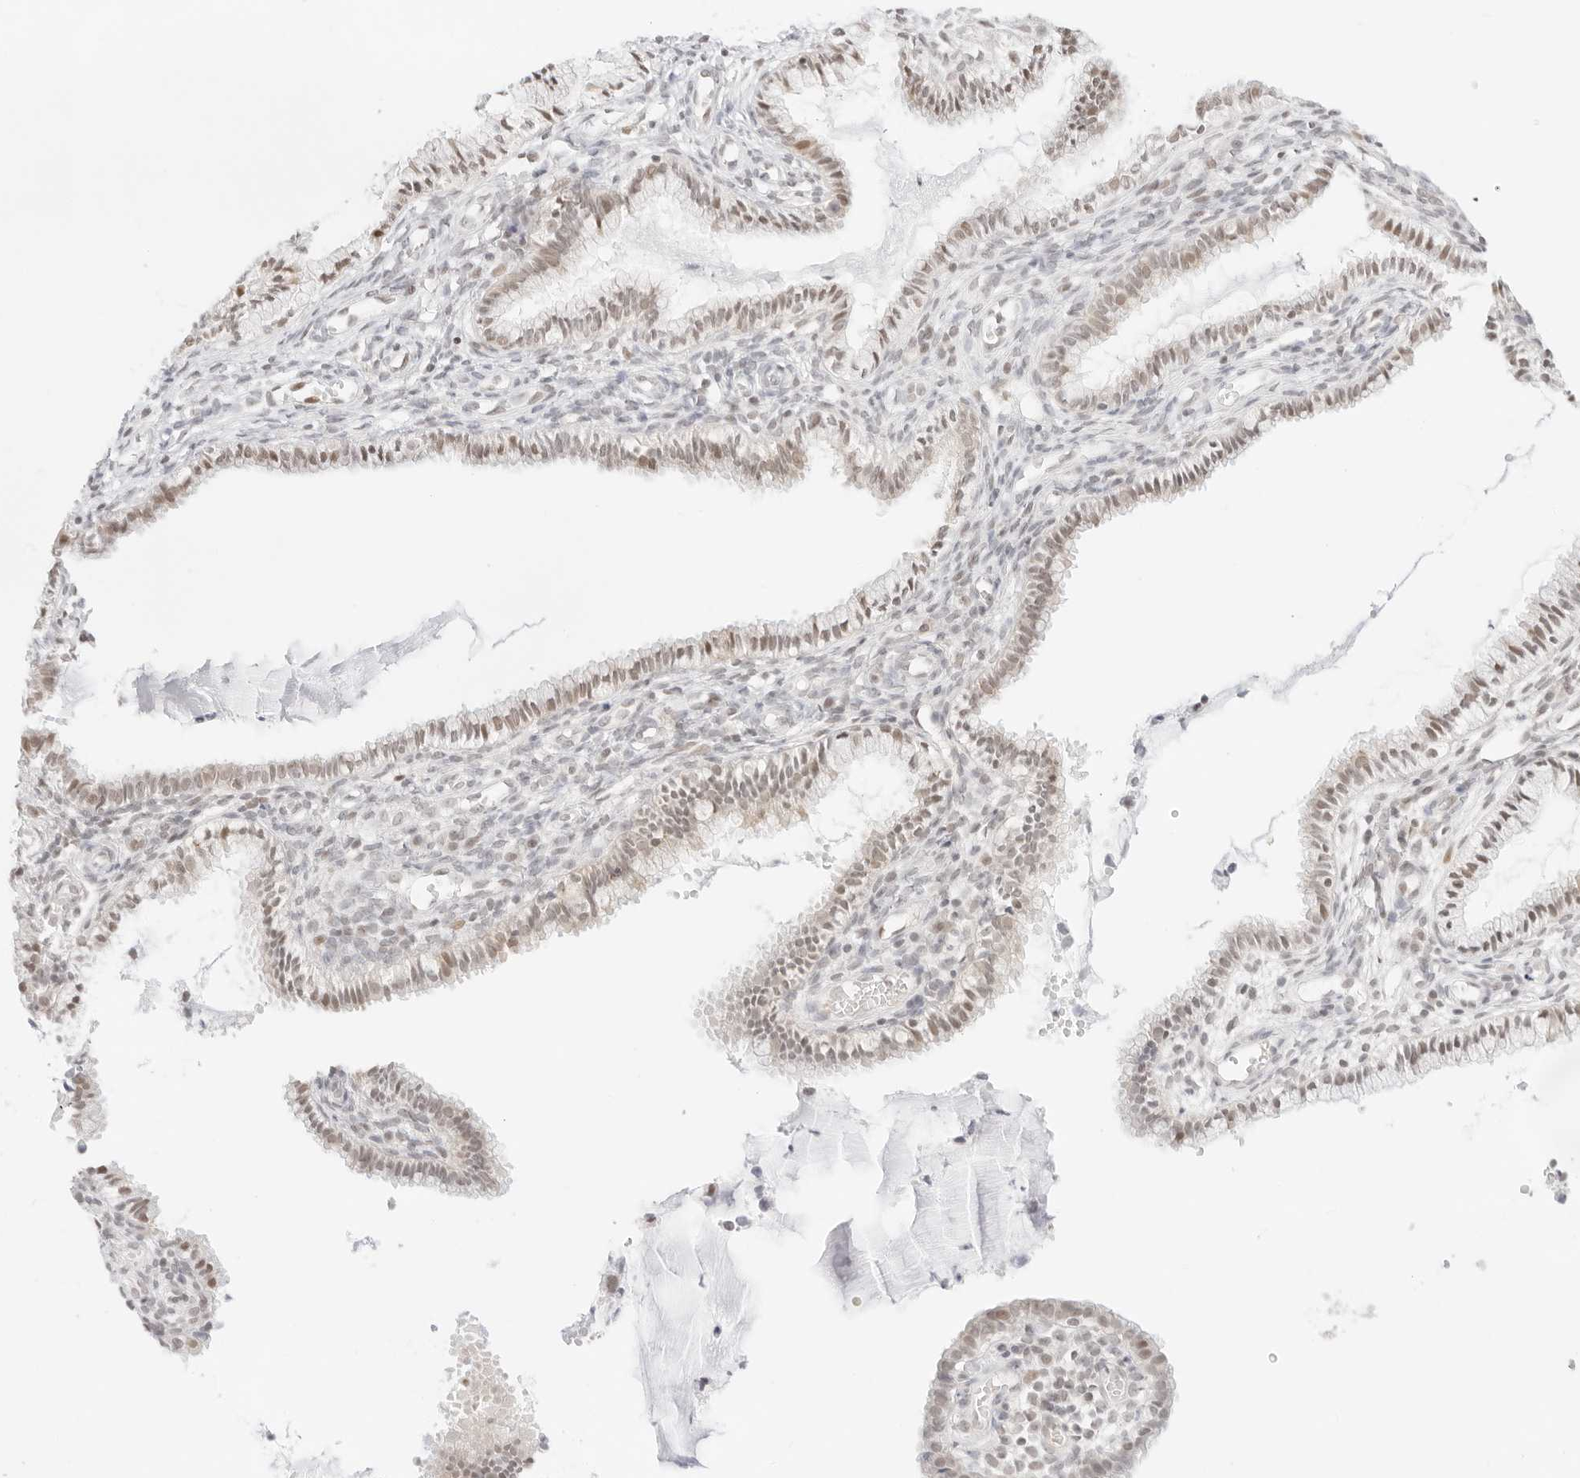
{"staining": {"intensity": "weak", "quantity": "25%-75%", "location": "nuclear"}, "tissue": "cervix", "cell_type": "Glandular cells", "image_type": "normal", "snomed": [{"axis": "morphology", "description": "Normal tissue, NOS"}, {"axis": "topography", "description": "Cervix"}], "caption": "Benign cervix shows weak nuclear expression in about 25%-75% of glandular cells The staining was performed using DAB (3,3'-diaminobenzidine) to visualize the protein expression in brown, while the nuclei were stained in blue with hematoxylin (Magnification: 20x)..", "gene": "GNAS", "patient": {"sex": "female", "age": 27}}